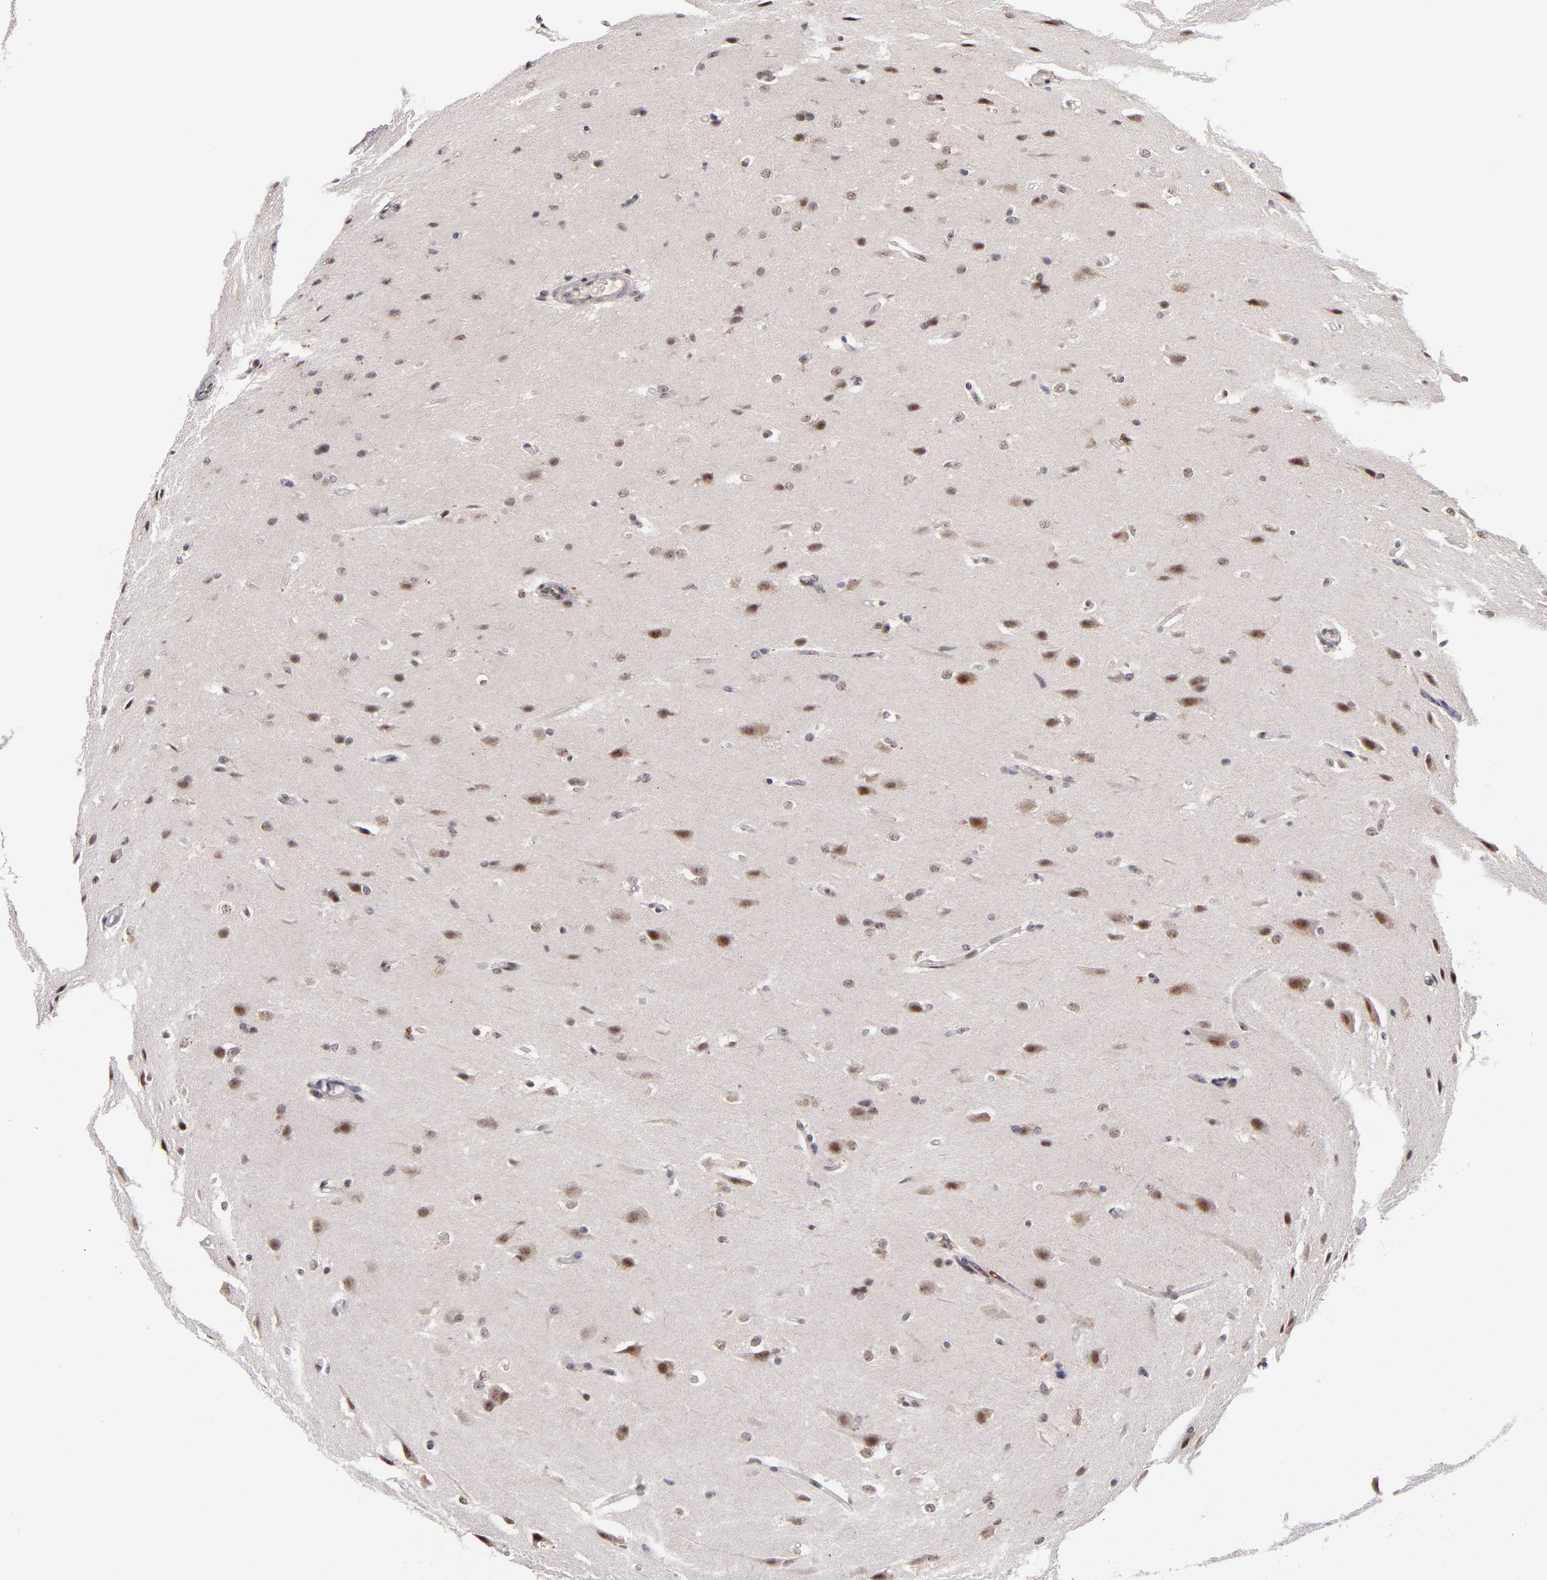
{"staining": {"intensity": "moderate", "quantity": "25%-75%", "location": "nuclear"}, "tissue": "glioma", "cell_type": "Tumor cells", "image_type": "cancer", "snomed": [{"axis": "morphology", "description": "Glioma, malignant, High grade"}, {"axis": "topography", "description": "Brain"}], "caption": "Immunohistochemistry (DAB) staining of human glioma shows moderate nuclear protein expression in approximately 25%-75% of tumor cells. (brown staining indicates protein expression, while blue staining denotes nuclei).", "gene": "PCNX4", "patient": {"sex": "male", "age": 68}}